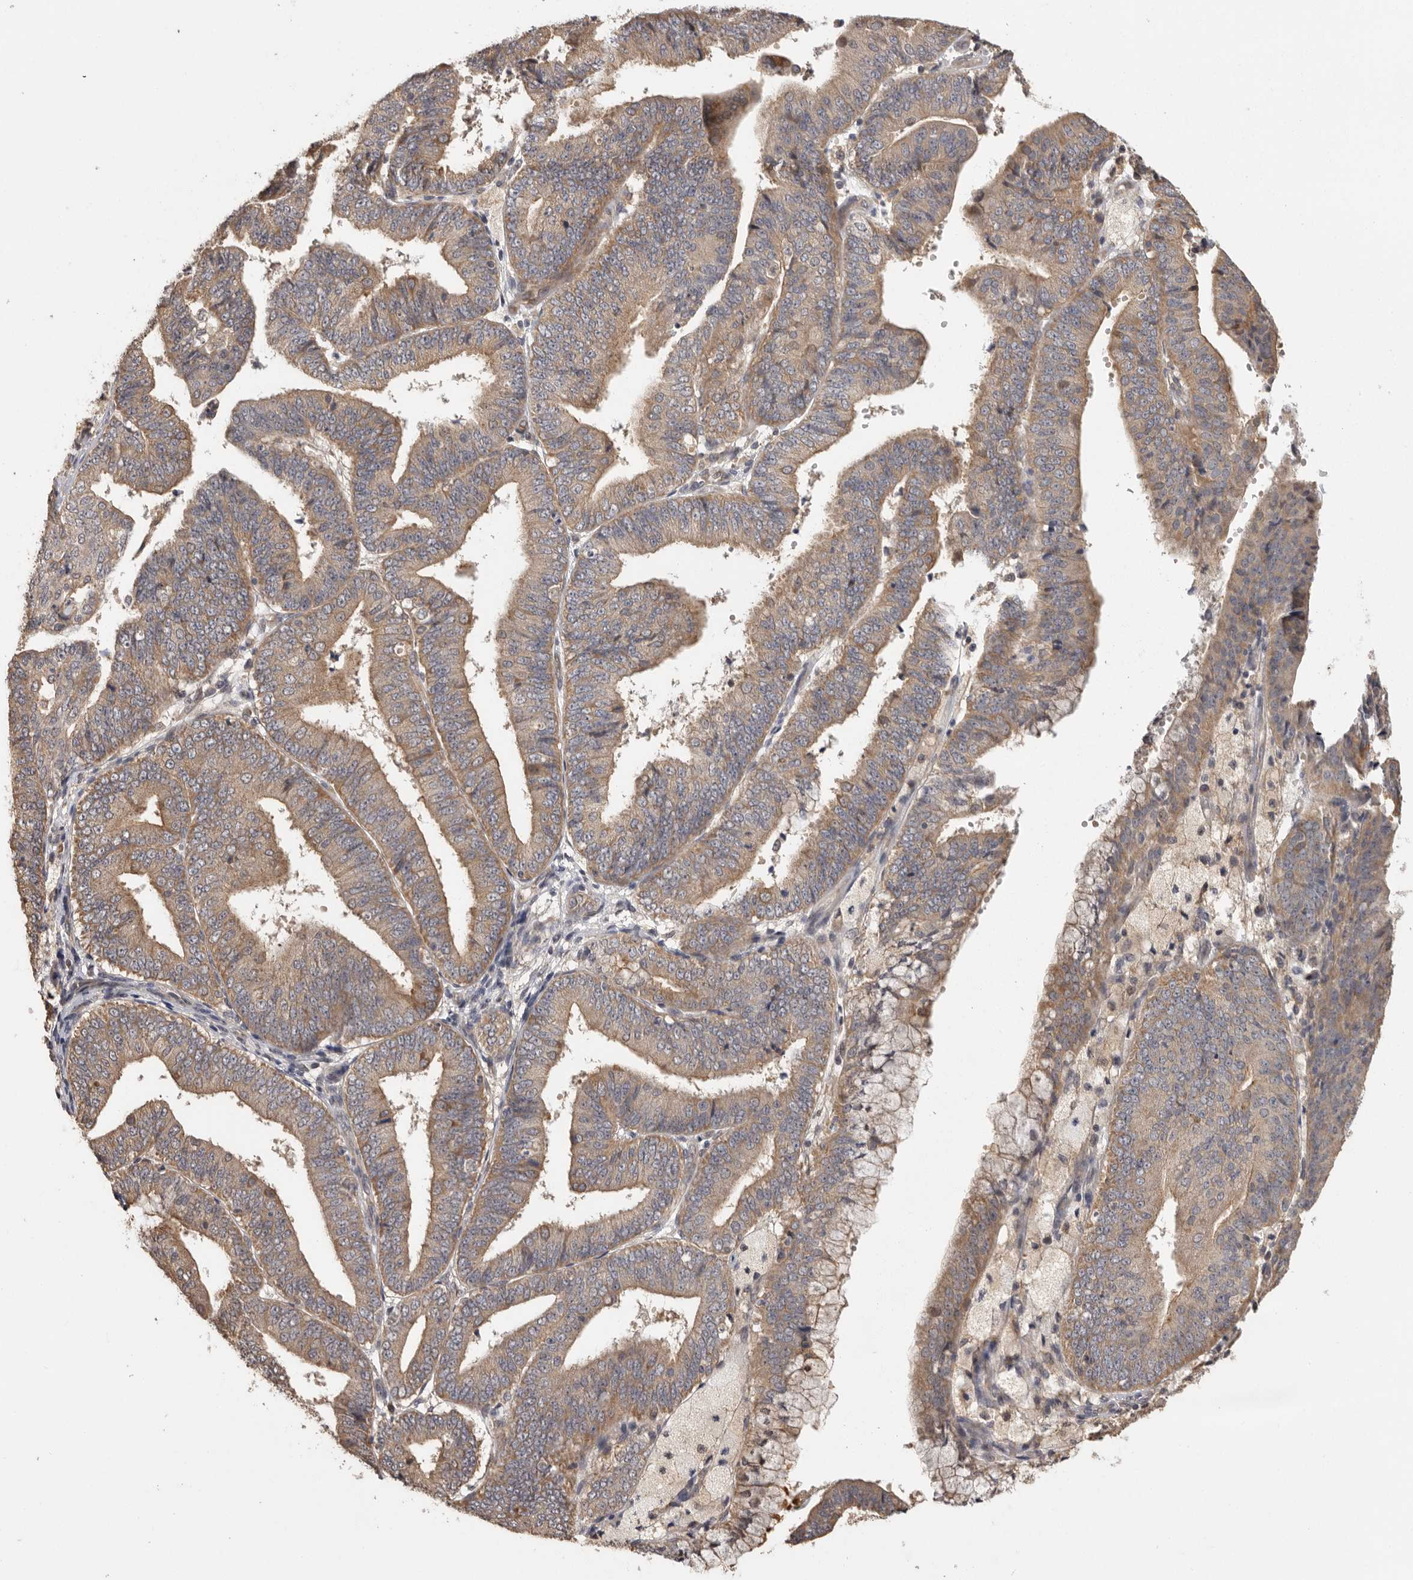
{"staining": {"intensity": "moderate", "quantity": ">75%", "location": "cytoplasmic/membranous"}, "tissue": "endometrial cancer", "cell_type": "Tumor cells", "image_type": "cancer", "snomed": [{"axis": "morphology", "description": "Adenocarcinoma, NOS"}, {"axis": "topography", "description": "Endometrium"}], "caption": "Immunohistochemistry staining of endometrial cancer, which demonstrates medium levels of moderate cytoplasmic/membranous expression in about >75% of tumor cells indicating moderate cytoplasmic/membranous protein staining. The staining was performed using DAB (brown) for protein detection and nuclei were counterstained in hematoxylin (blue).", "gene": "BAIAP2", "patient": {"sex": "female", "age": 63}}